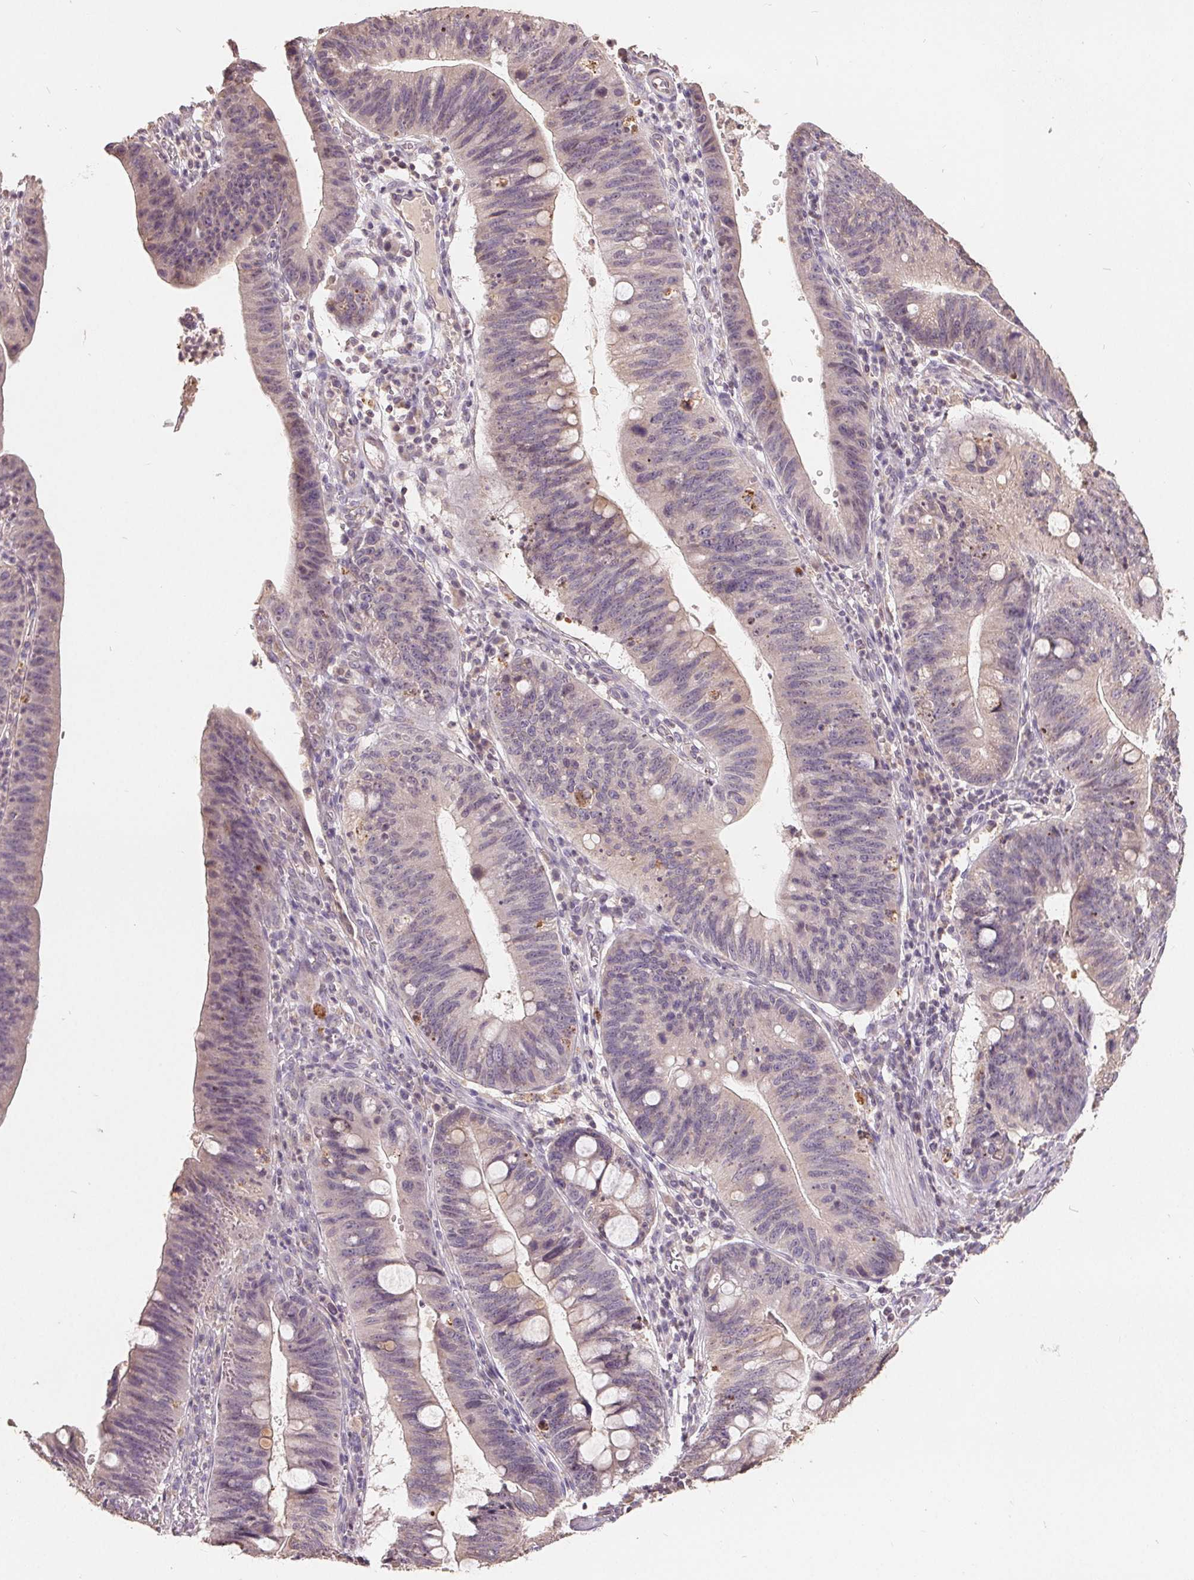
{"staining": {"intensity": "weak", "quantity": "<25%", "location": "cytoplasmic/membranous"}, "tissue": "stomach cancer", "cell_type": "Tumor cells", "image_type": "cancer", "snomed": [{"axis": "morphology", "description": "Adenocarcinoma, NOS"}, {"axis": "topography", "description": "Stomach"}], "caption": "This is a photomicrograph of IHC staining of stomach cancer, which shows no staining in tumor cells. (Brightfield microscopy of DAB (3,3'-diaminobenzidine) immunohistochemistry (IHC) at high magnification).", "gene": "CDIPT", "patient": {"sex": "male", "age": 59}}